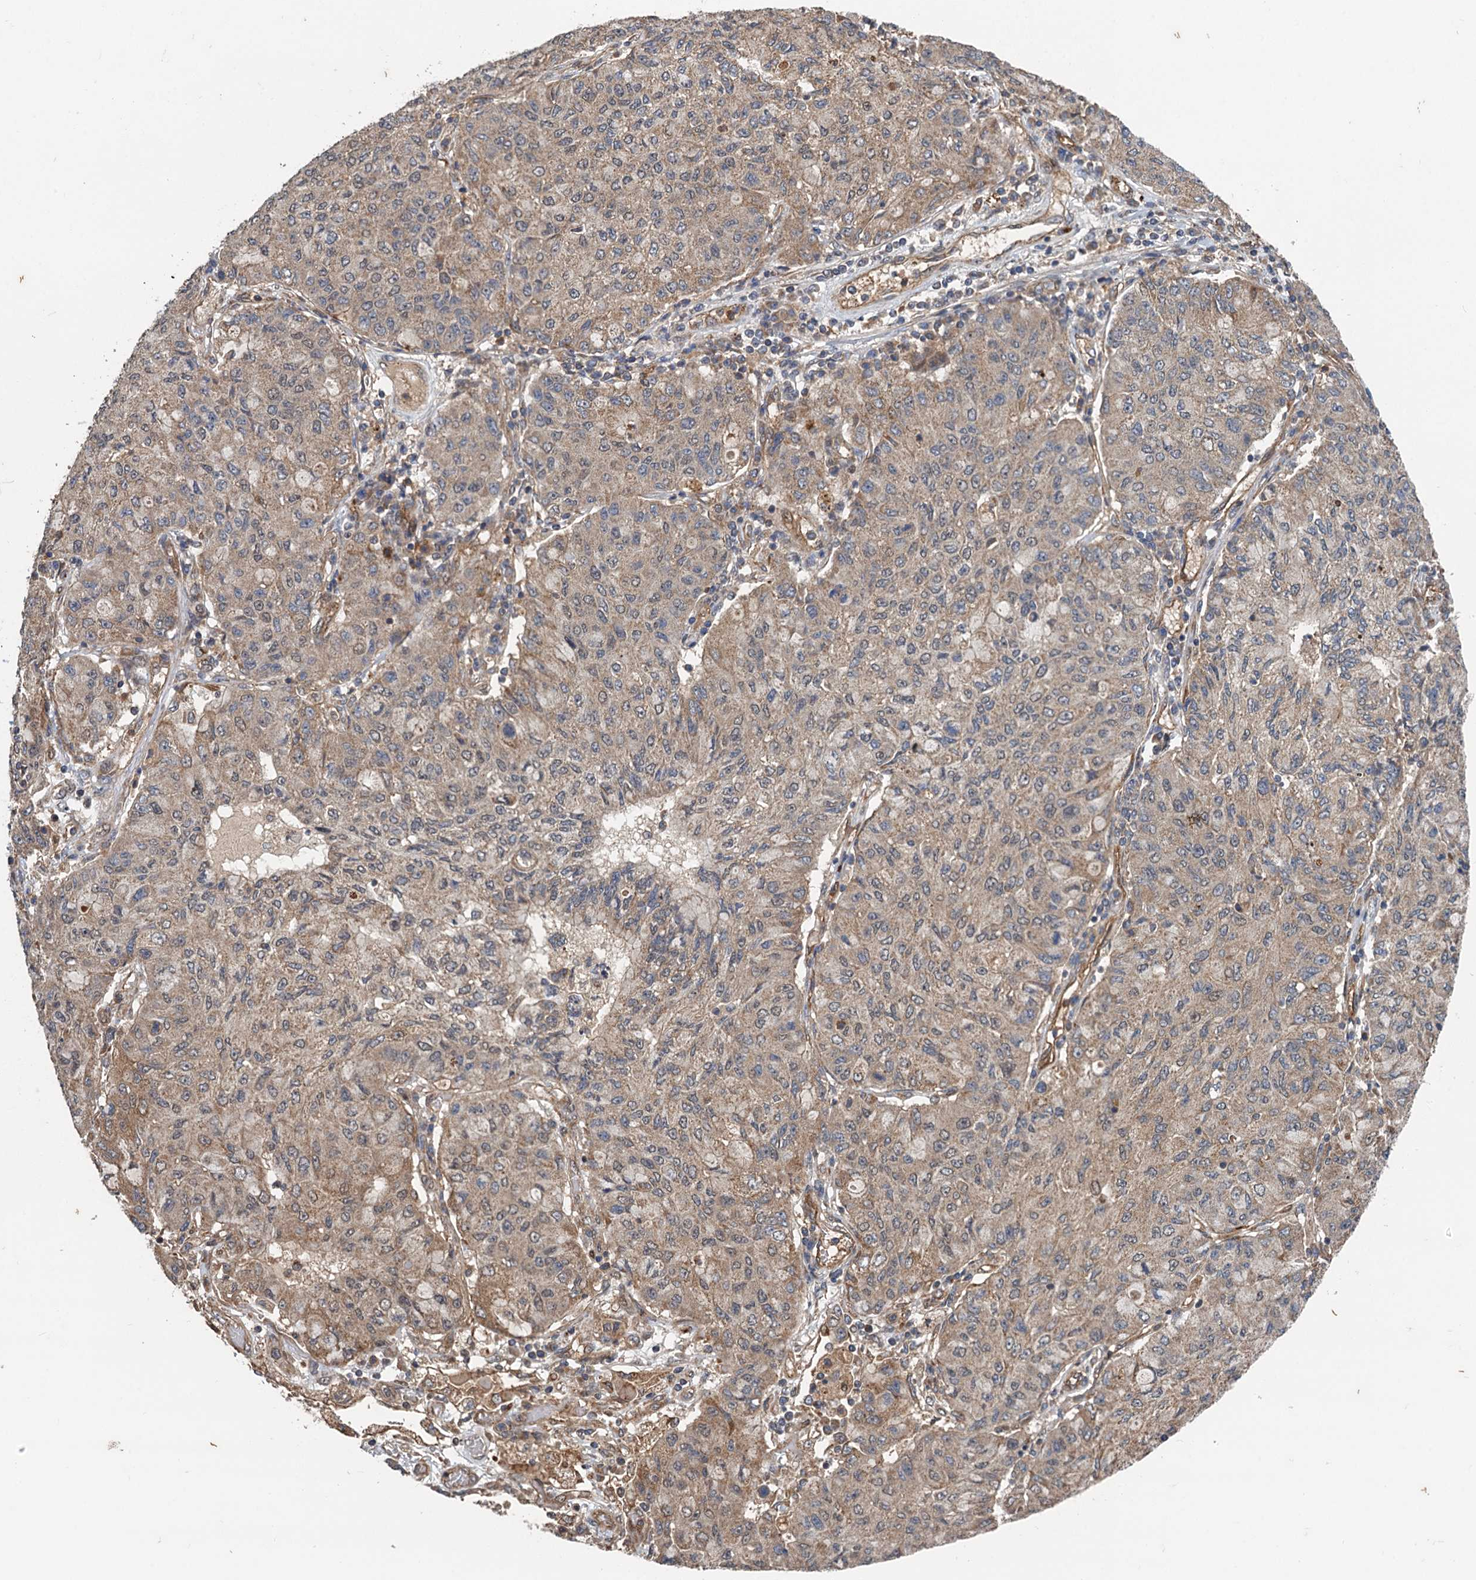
{"staining": {"intensity": "weak", "quantity": "<25%", "location": "cytoplasmic/membranous"}, "tissue": "lung cancer", "cell_type": "Tumor cells", "image_type": "cancer", "snomed": [{"axis": "morphology", "description": "Squamous cell carcinoma, NOS"}, {"axis": "topography", "description": "Lung"}], "caption": "Tumor cells show no significant staining in lung squamous cell carcinoma.", "gene": "NLRP10", "patient": {"sex": "male", "age": 74}}